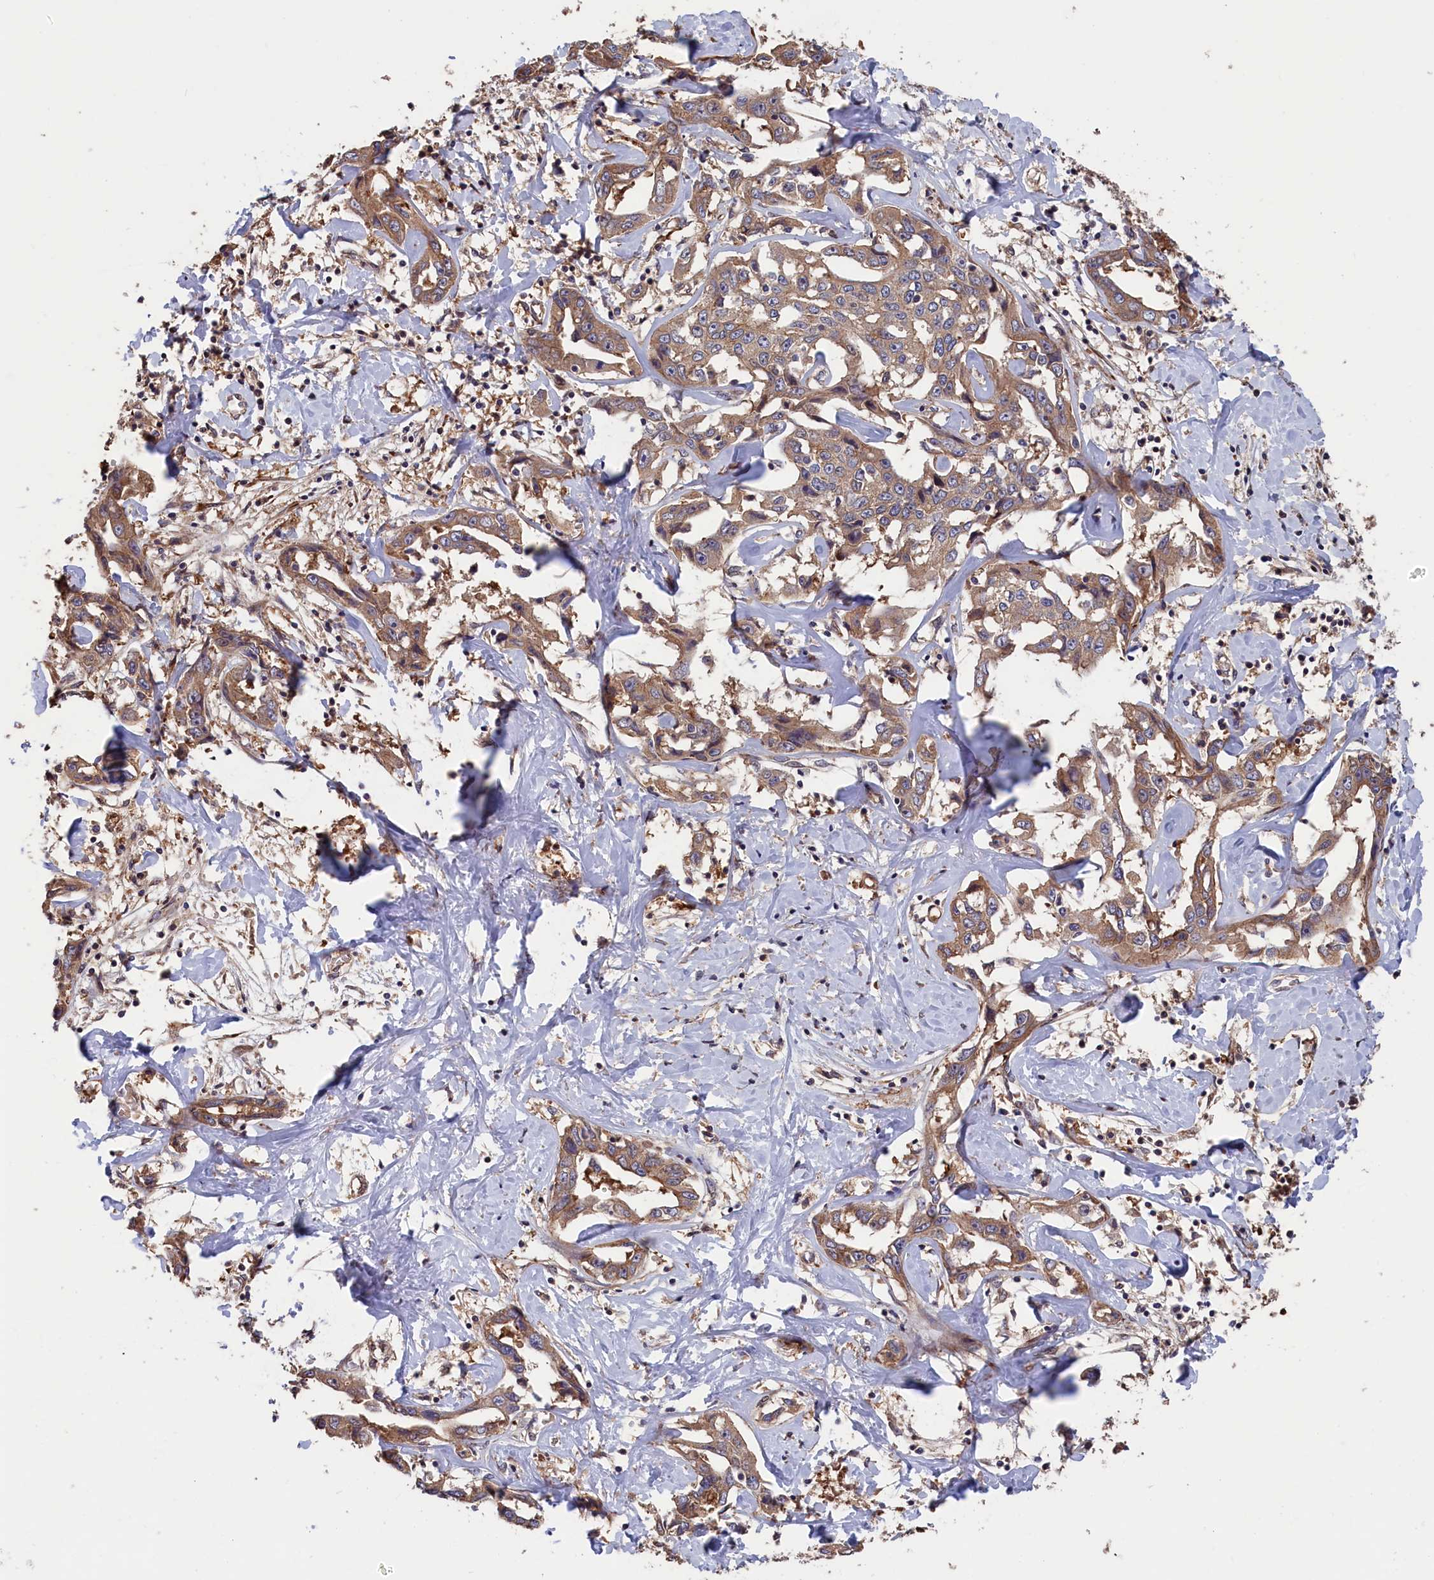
{"staining": {"intensity": "weak", "quantity": ">75%", "location": "cytoplasmic/membranous"}, "tissue": "liver cancer", "cell_type": "Tumor cells", "image_type": "cancer", "snomed": [{"axis": "morphology", "description": "Cholangiocarcinoma"}, {"axis": "topography", "description": "Liver"}], "caption": "Weak cytoplasmic/membranous staining is seen in about >75% of tumor cells in cholangiocarcinoma (liver).", "gene": "GREB1L", "patient": {"sex": "male", "age": 59}}